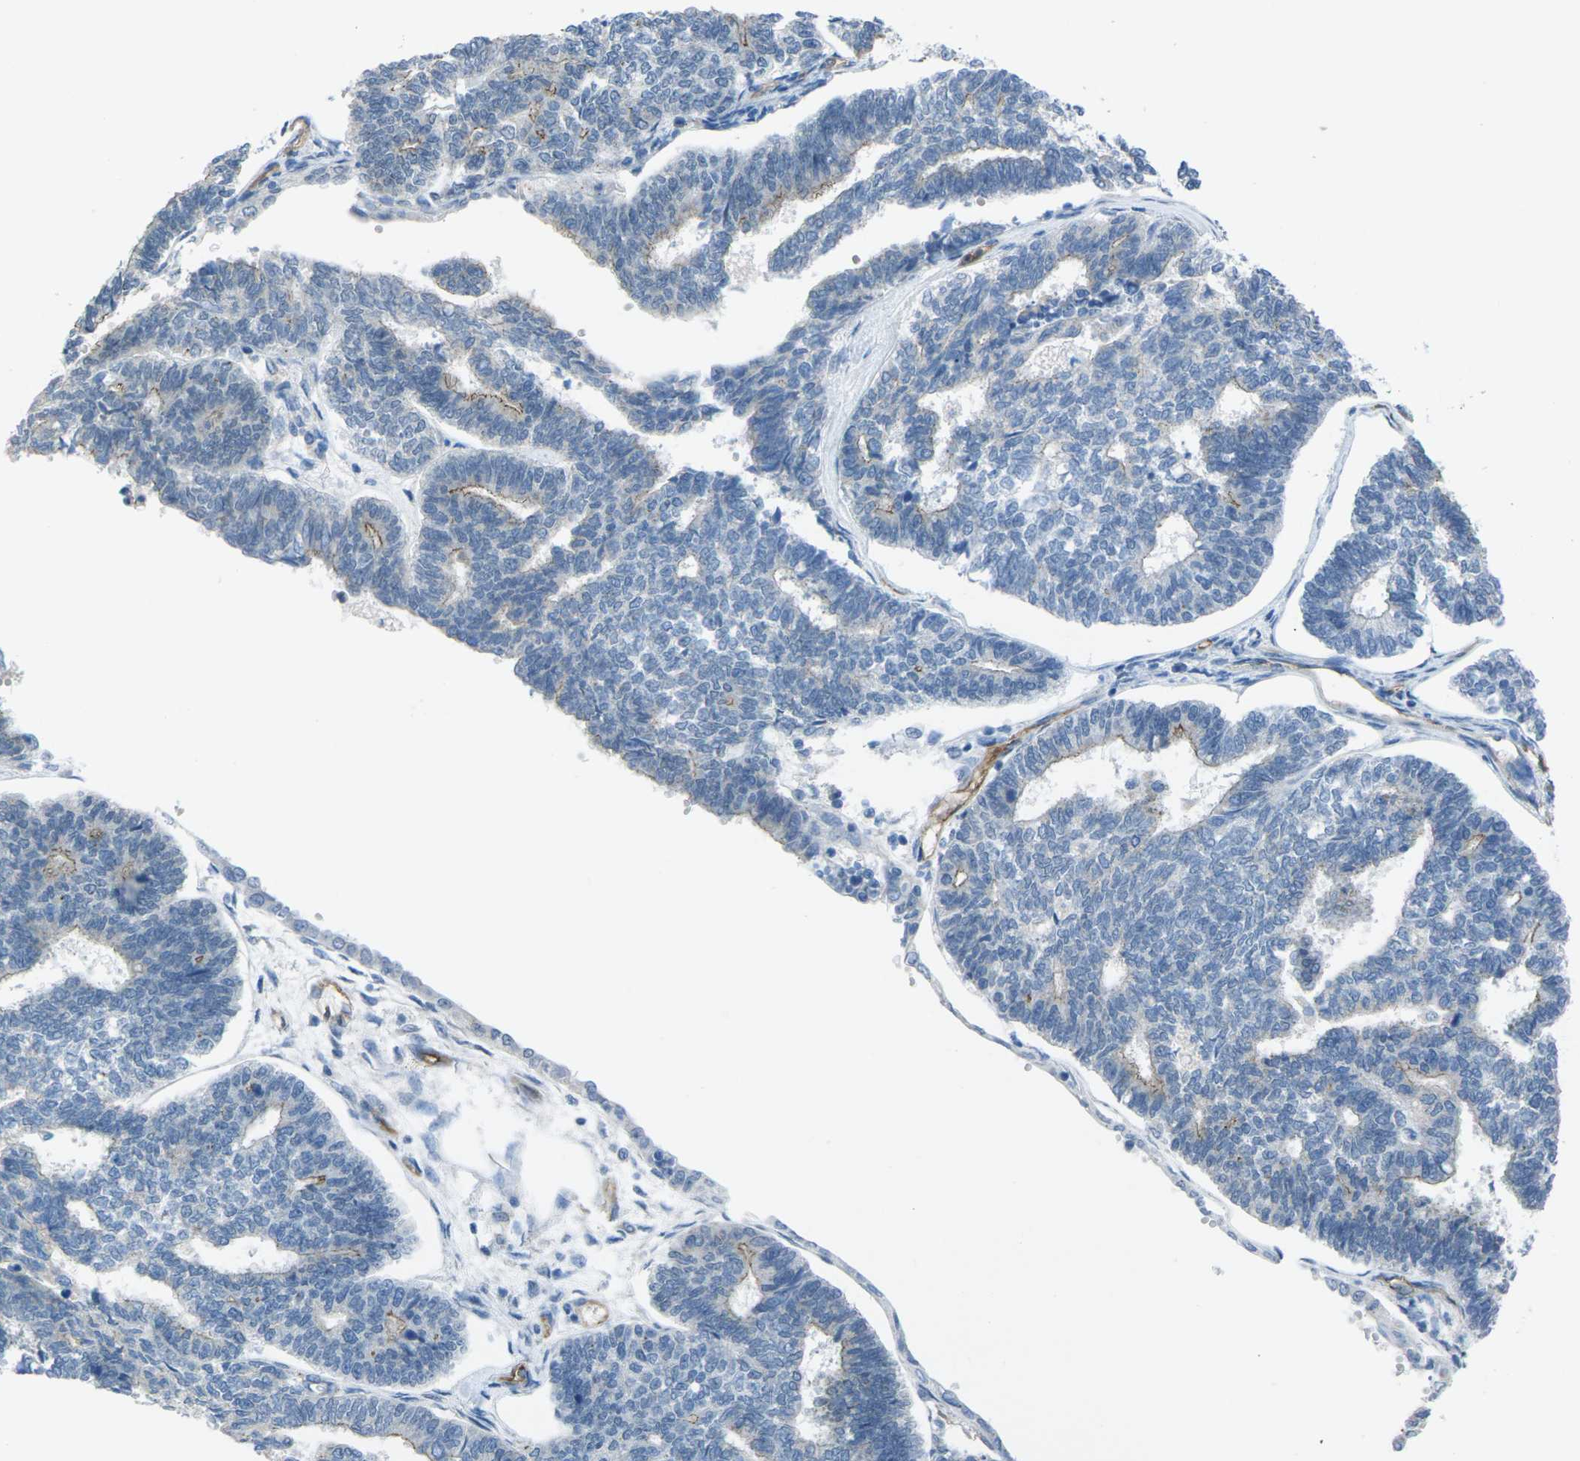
{"staining": {"intensity": "negative", "quantity": "none", "location": "none"}, "tissue": "endometrial cancer", "cell_type": "Tumor cells", "image_type": "cancer", "snomed": [{"axis": "morphology", "description": "Adenocarcinoma, NOS"}, {"axis": "topography", "description": "Endometrium"}], "caption": "High power microscopy micrograph of an immunohistochemistry (IHC) image of adenocarcinoma (endometrial), revealing no significant expression in tumor cells.", "gene": "HSPA12B", "patient": {"sex": "female", "age": 70}}